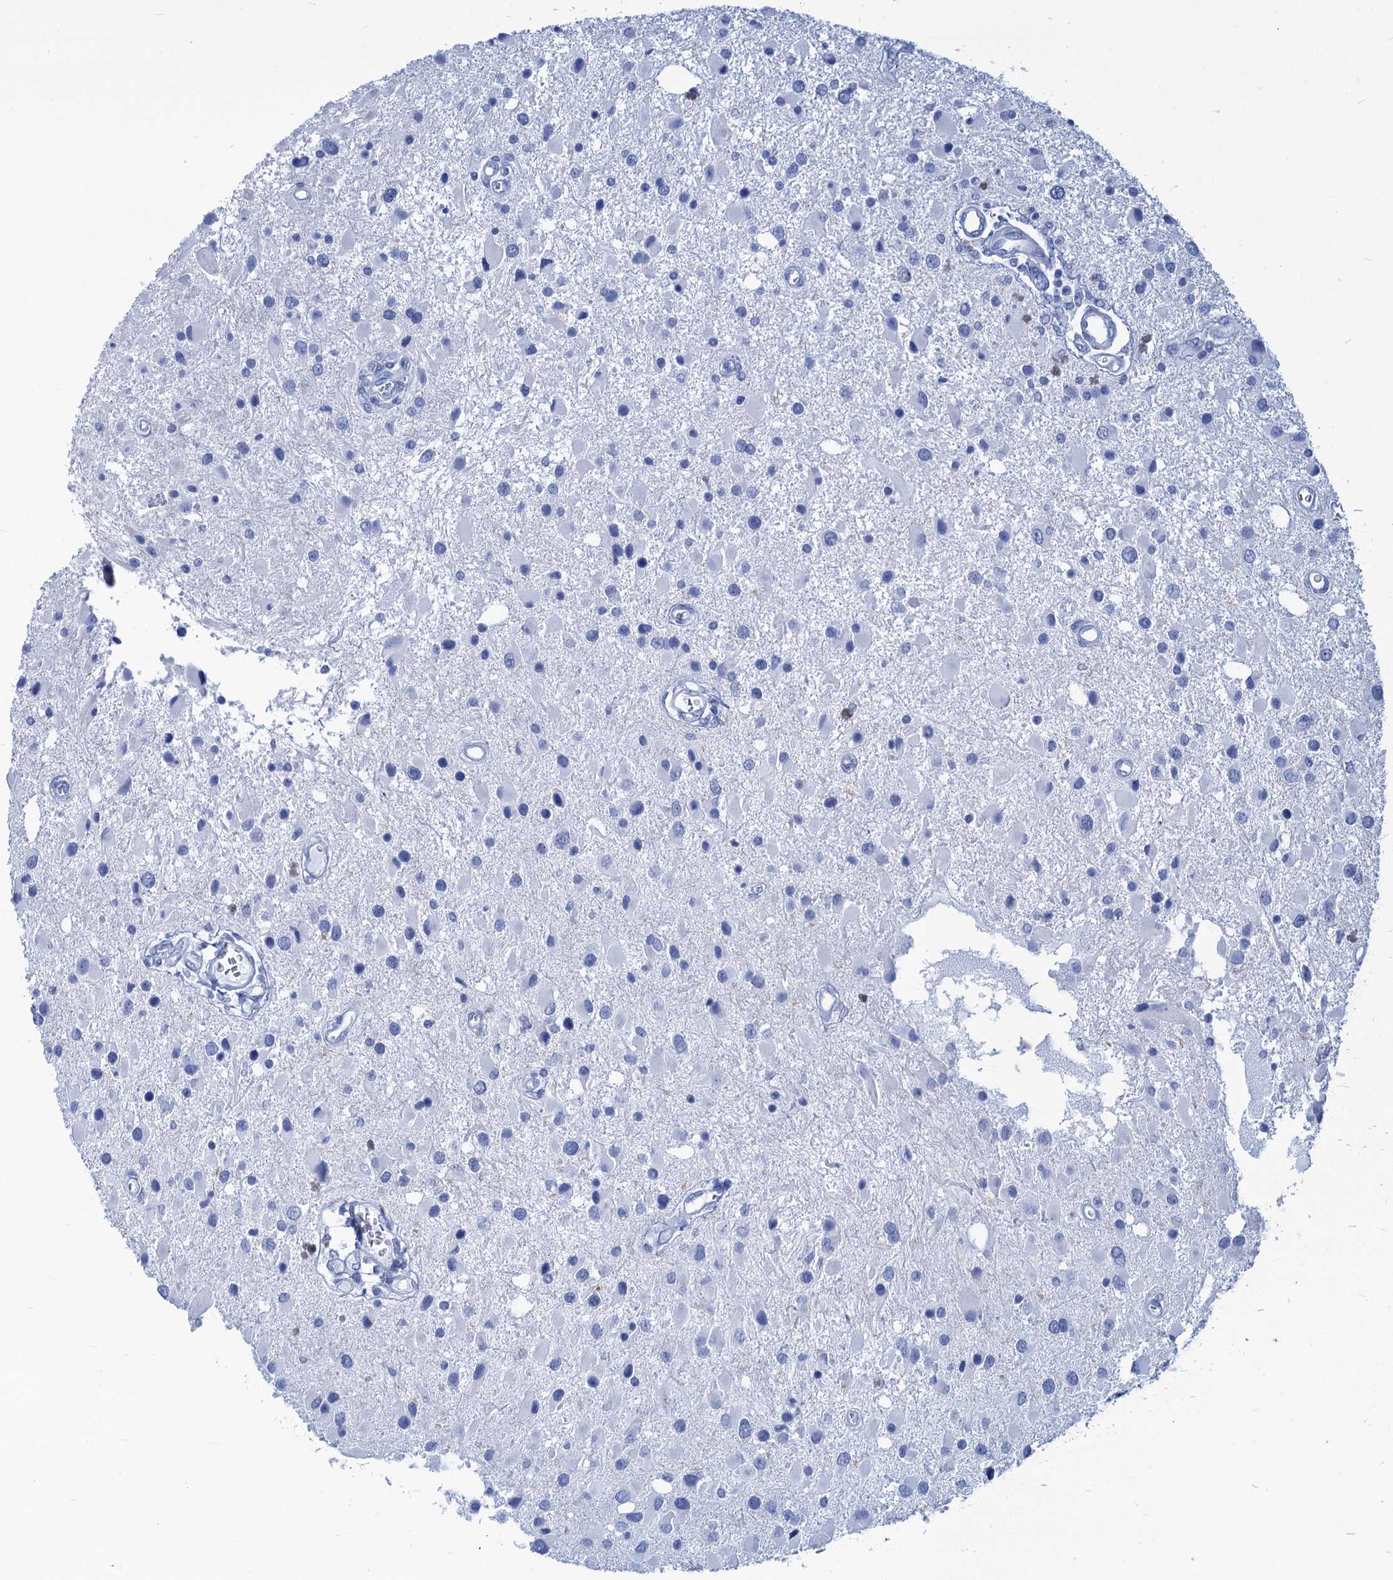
{"staining": {"intensity": "negative", "quantity": "none", "location": "none"}, "tissue": "glioma", "cell_type": "Tumor cells", "image_type": "cancer", "snomed": [{"axis": "morphology", "description": "Glioma, malignant, High grade"}, {"axis": "topography", "description": "Brain"}], "caption": "Malignant glioma (high-grade) stained for a protein using immunohistochemistry shows no positivity tumor cells.", "gene": "CABYR", "patient": {"sex": "male", "age": 53}}